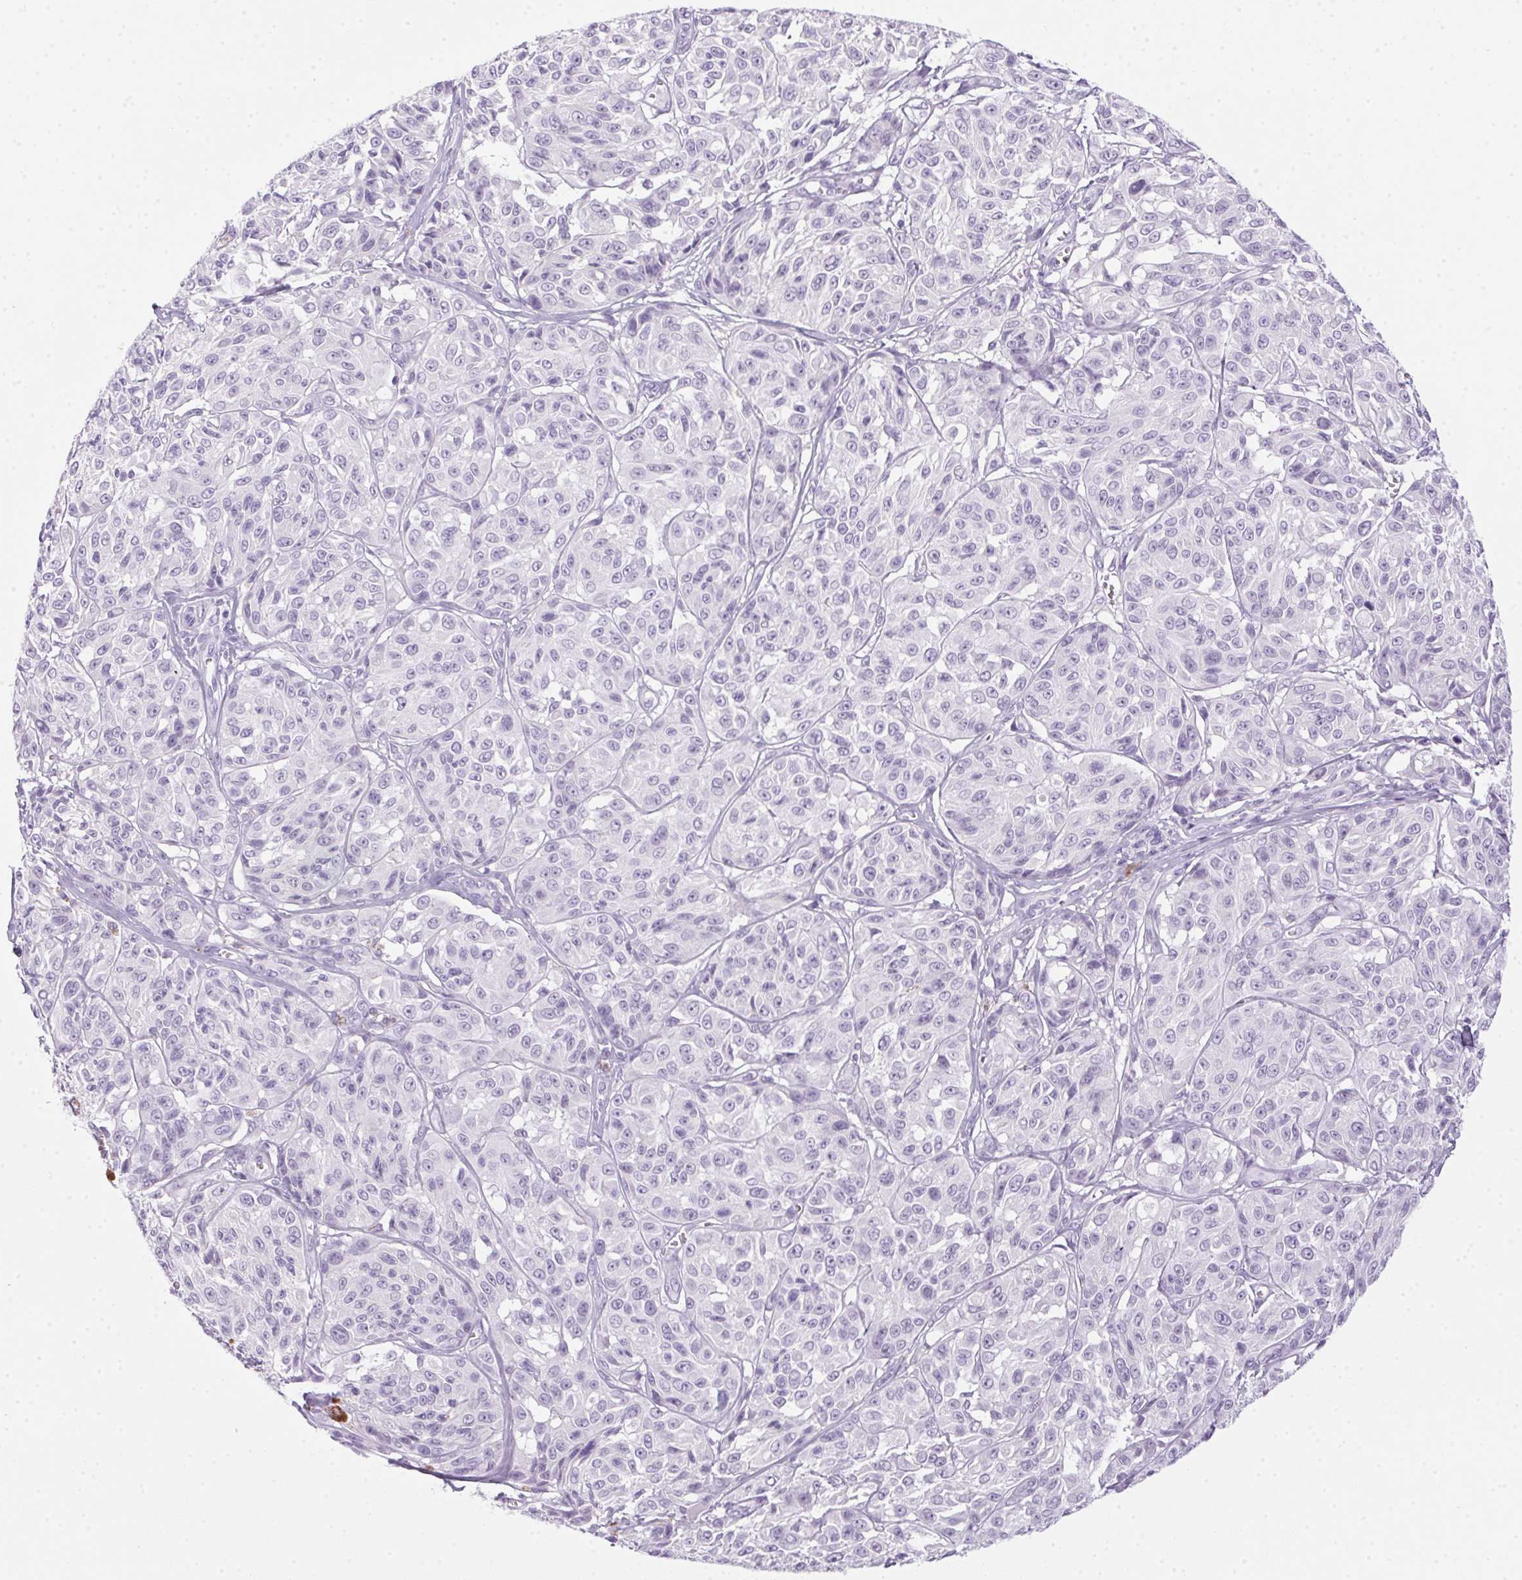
{"staining": {"intensity": "negative", "quantity": "none", "location": "none"}, "tissue": "melanoma", "cell_type": "Tumor cells", "image_type": "cancer", "snomed": [{"axis": "morphology", "description": "Malignant melanoma, NOS"}, {"axis": "topography", "description": "Skin"}], "caption": "Immunohistochemistry histopathology image of neoplastic tissue: human melanoma stained with DAB shows no significant protein staining in tumor cells.", "gene": "POPDC2", "patient": {"sex": "male", "age": 91}}